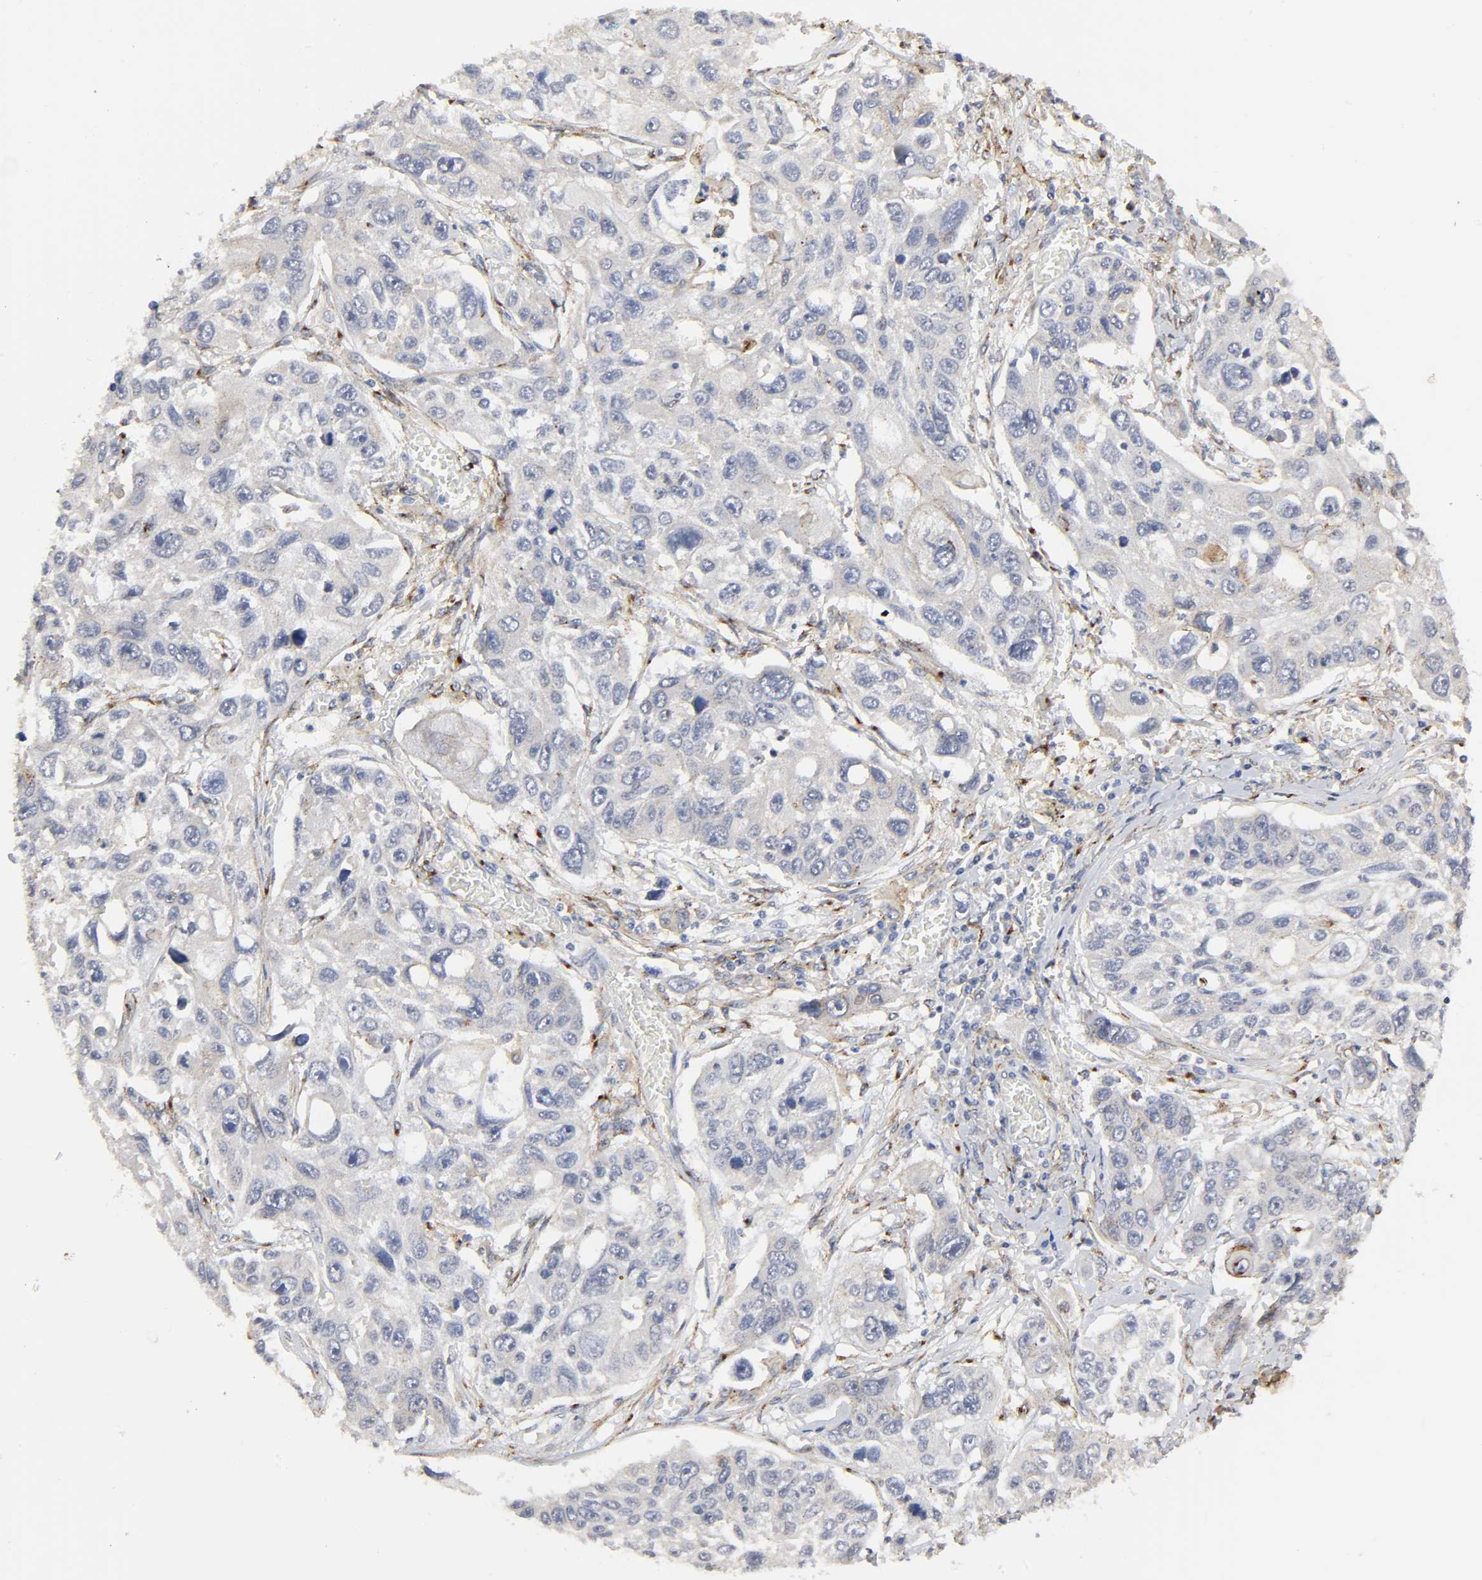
{"staining": {"intensity": "negative", "quantity": "none", "location": "none"}, "tissue": "lung cancer", "cell_type": "Tumor cells", "image_type": "cancer", "snomed": [{"axis": "morphology", "description": "Squamous cell carcinoma, NOS"}, {"axis": "topography", "description": "Lung"}], "caption": "IHC histopathology image of human squamous cell carcinoma (lung) stained for a protein (brown), which shows no expression in tumor cells.", "gene": "LRP1", "patient": {"sex": "male", "age": 71}}